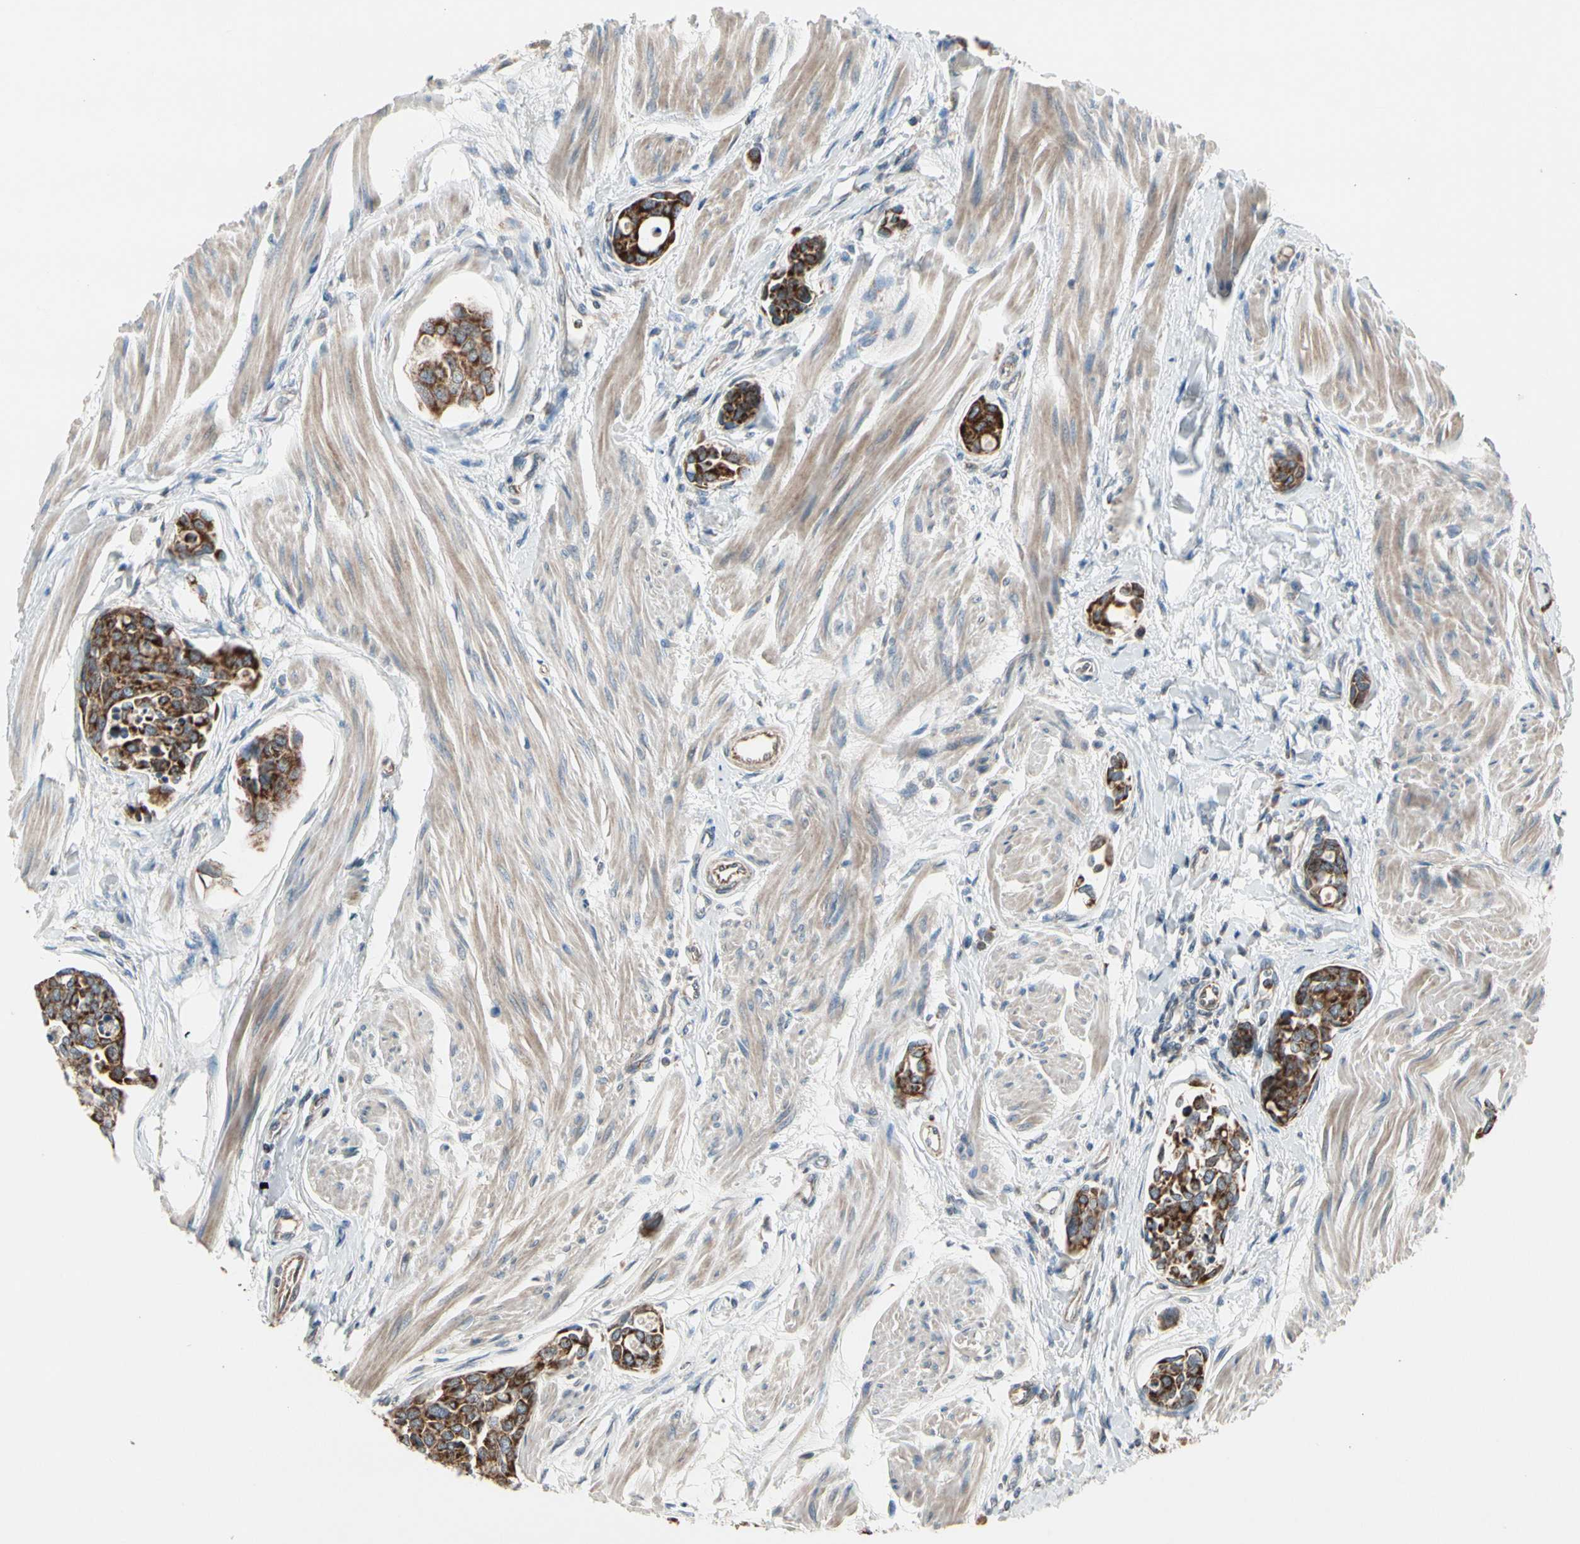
{"staining": {"intensity": "moderate", "quantity": ">75%", "location": "cytoplasmic/membranous"}, "tissue": "urothelial cancer", "cell_type": "Tumor cells", "image_type": "cancer", "snomed": [{"axis": "morphology", "description": "Urothelial carcinoma, High grade"}, {"axis": "topography", "description": "Urinary bladder"}], "caption": "High-grade urothelial carcinoma stained with immunohistochemistry (IHC) exhibits moderate cytoplasmic/membranous staining in about >75% of tumor cells.", "gene": "CPT1A", "patient": {"sex": "male", "age": 78}}